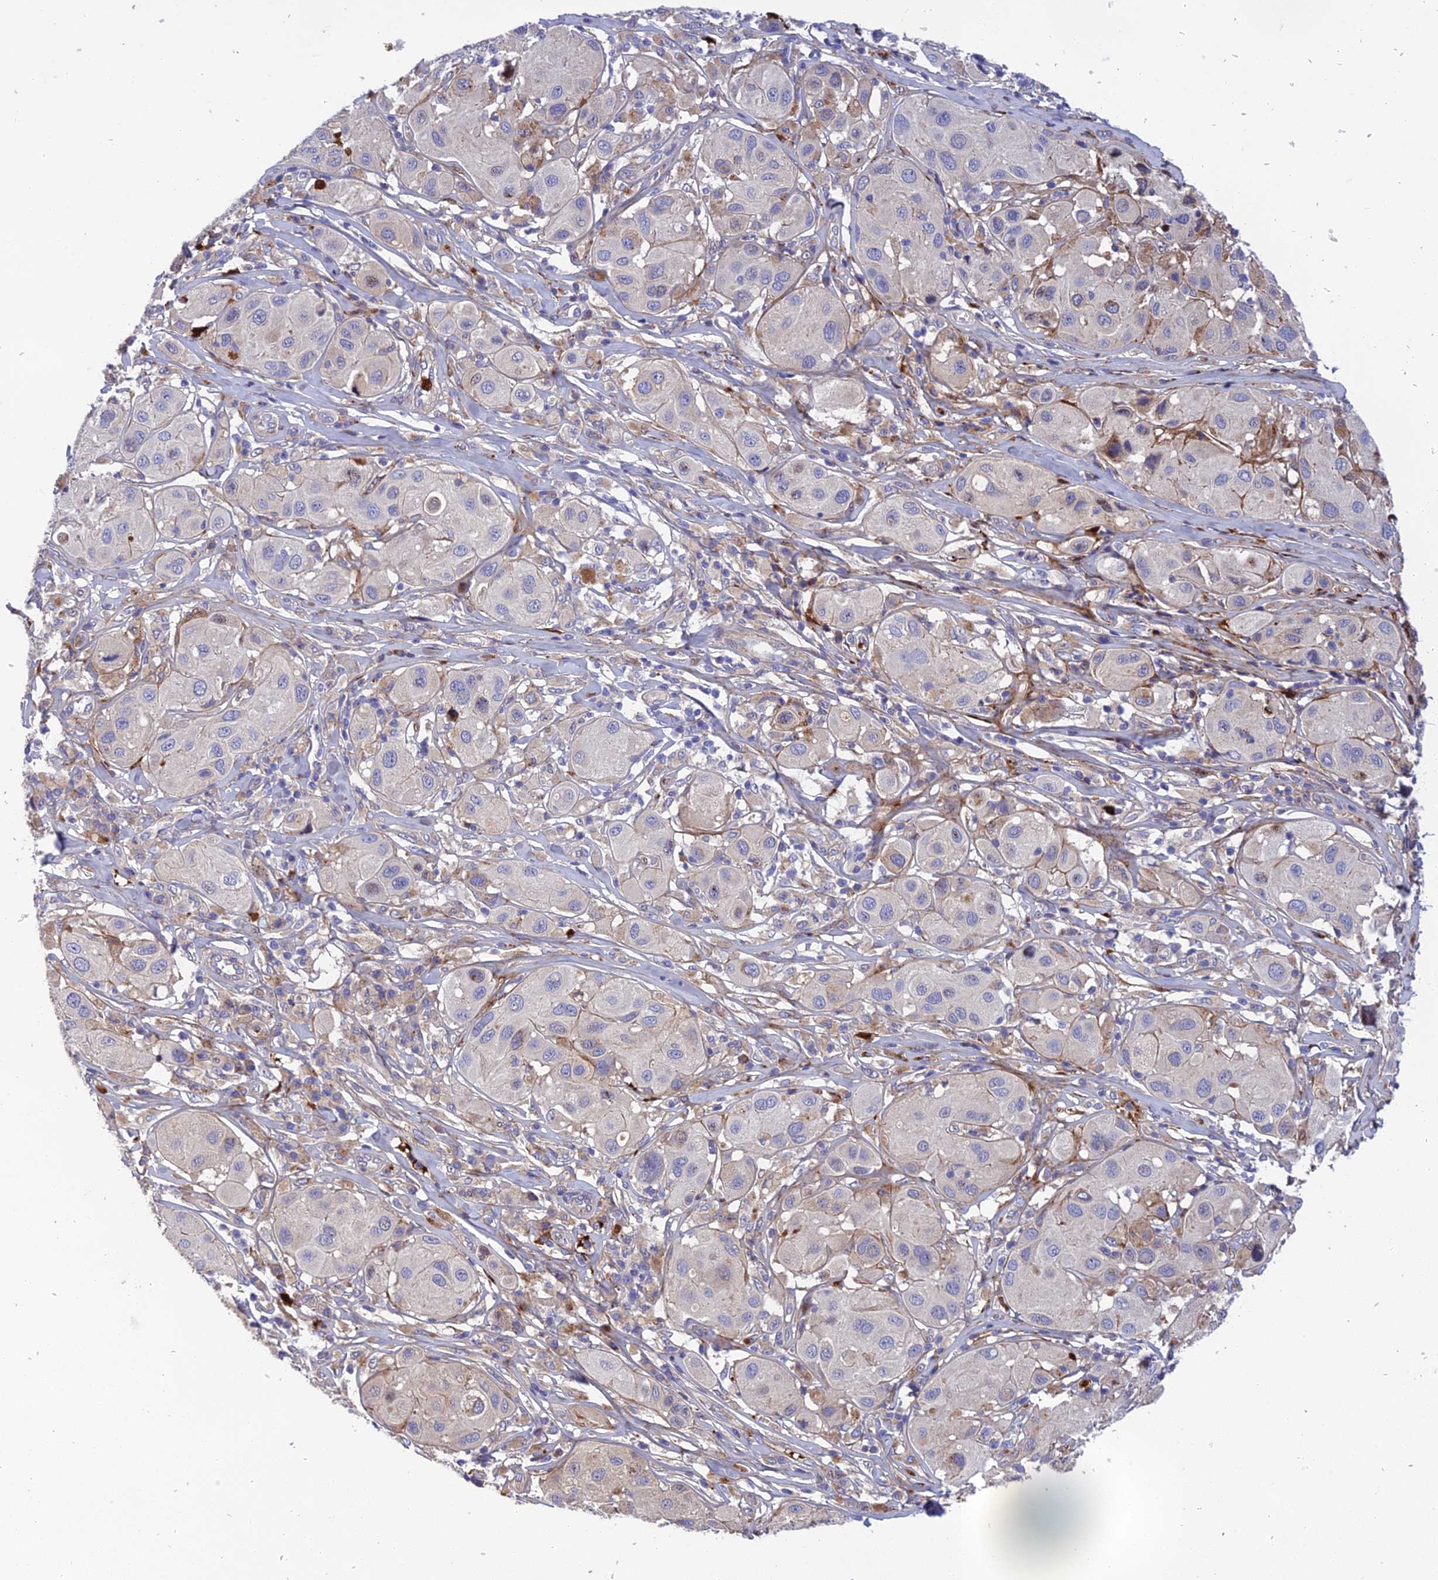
{"staining": {"intensity": "negative", "quantity": "none", "location": "none"}, "tissue": "melanoma", "cell_type": "Tumor cells", "image_type": "cancer", "snomed": [{"axis": "morphology", "description": "Malignant melanoma, Metastatic site"}, {"axis": "topography", "description": "Skin"}], "caption": "IHC of human malignant melanoma (metastatic site) exhibits no positivity in tumor cells. The staining was performed using DAB to visualize the protein expression in brown, while the nuclei were stained in blue with hematoxylin (Magnification: 20x).", "gene": "CPSF4L", "patient": {"sex": "male", "age": 41}}